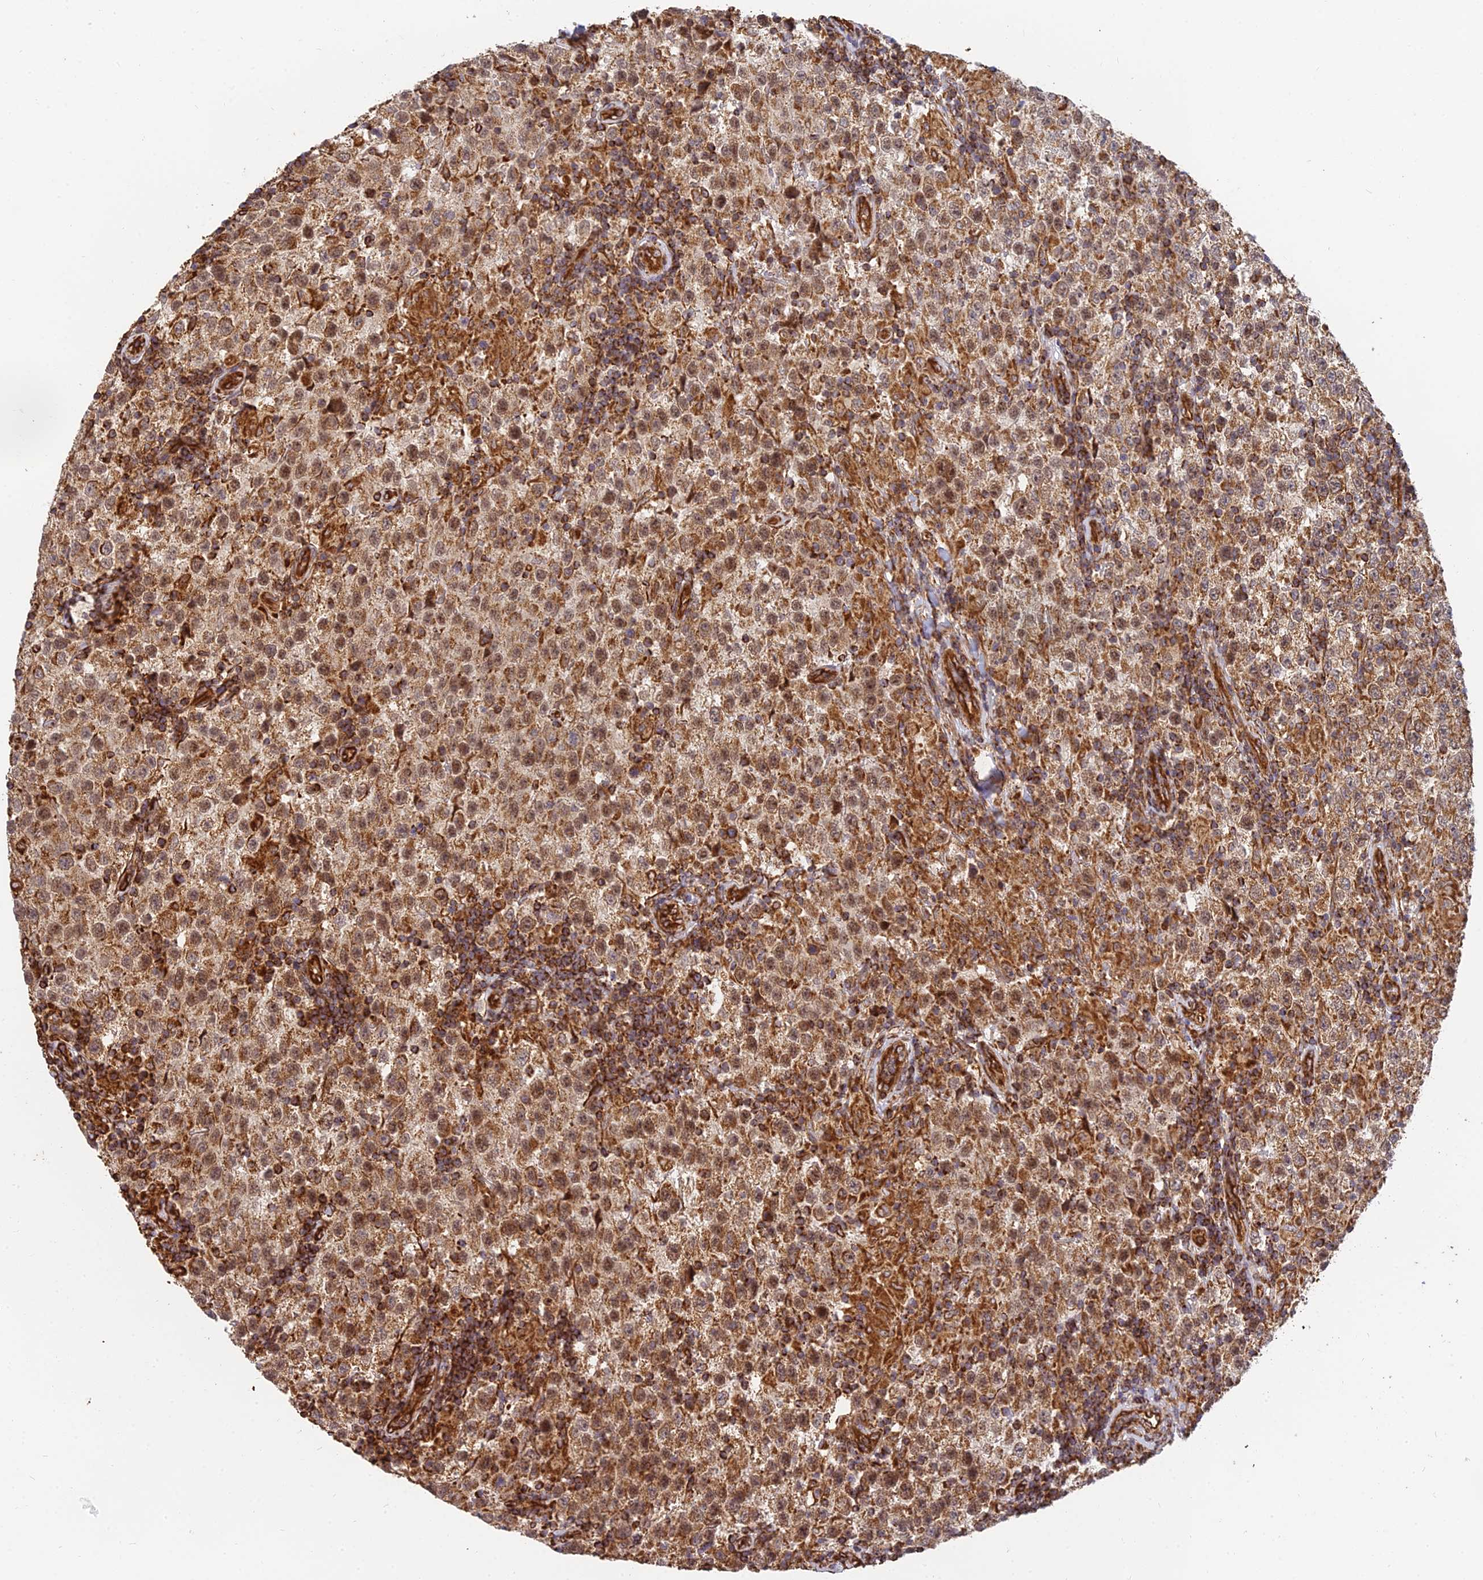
{"staining": {"intensity": "moderate", "quantity": ">75%", "location": "cytoplasmic/membranous,nuclear"}, "tissue": "testis cancer", "cell_type": "Tumor cells", "image_type": "cancer", "snomed": [{"axis": "morphology", "description": "Seminoma, NOS"}, {"axis": "morphology", "description": "Carcinoma, Embryonal, NOS"}, {"axis": "topography", "description": "Testis"}], "caption": "DAB (3,3'-diaminobenzidine) immunohistochemical staining of testis embryonal carcinoma reveals moderate cytoplasmic/membranous and nuclear protein positivity in approximately >75% of tumor cells.", "gene": "DSTYK", "patient": {"sex": "male", "age": 41}}